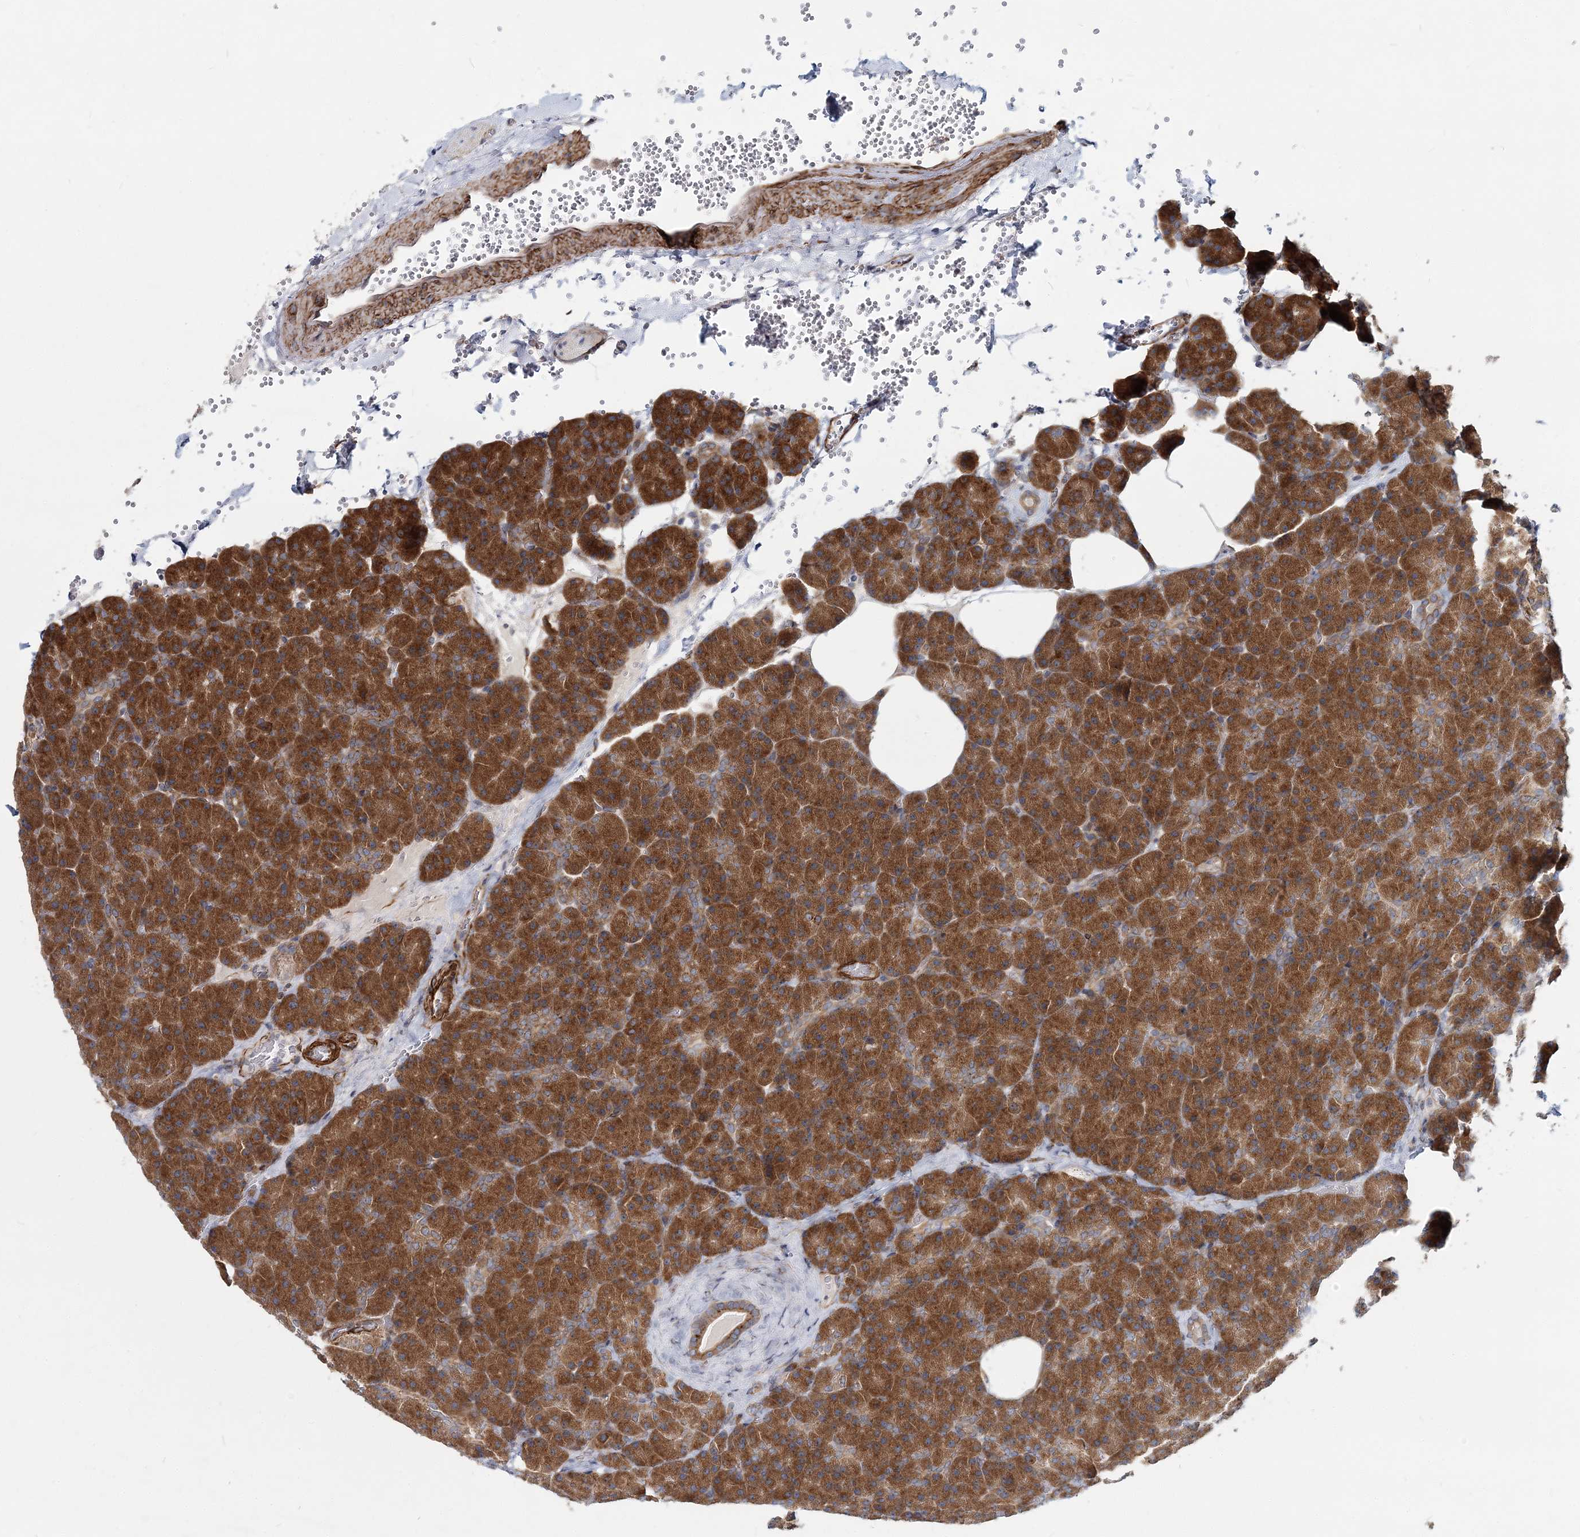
{"staining": {"intensity": "strong", "quantity": ">75%", "location": "cytoplasmic/membranous"}, "tissue": "pancreas", "cell_type": "Exocrine glandular cells", "image_type": "normal", "snomed": [{"axis": "morphology", "description": "Normal tissue, NOS"}, {"axis": "morphology", "description": "Carcinoid, malignant, NOS"}, {"axis": "topography", "description": "Pancreas"}], "caption": "Protein staining of benign pancreas exhibits strong cytoplasmic/membranous staining in approximately >75% of exocrine glandular cells. (DAB IHC with brightfield microscopy, high magnification).", "gene": "NBAS", "patient": {"sex": "female", "age": 35}}